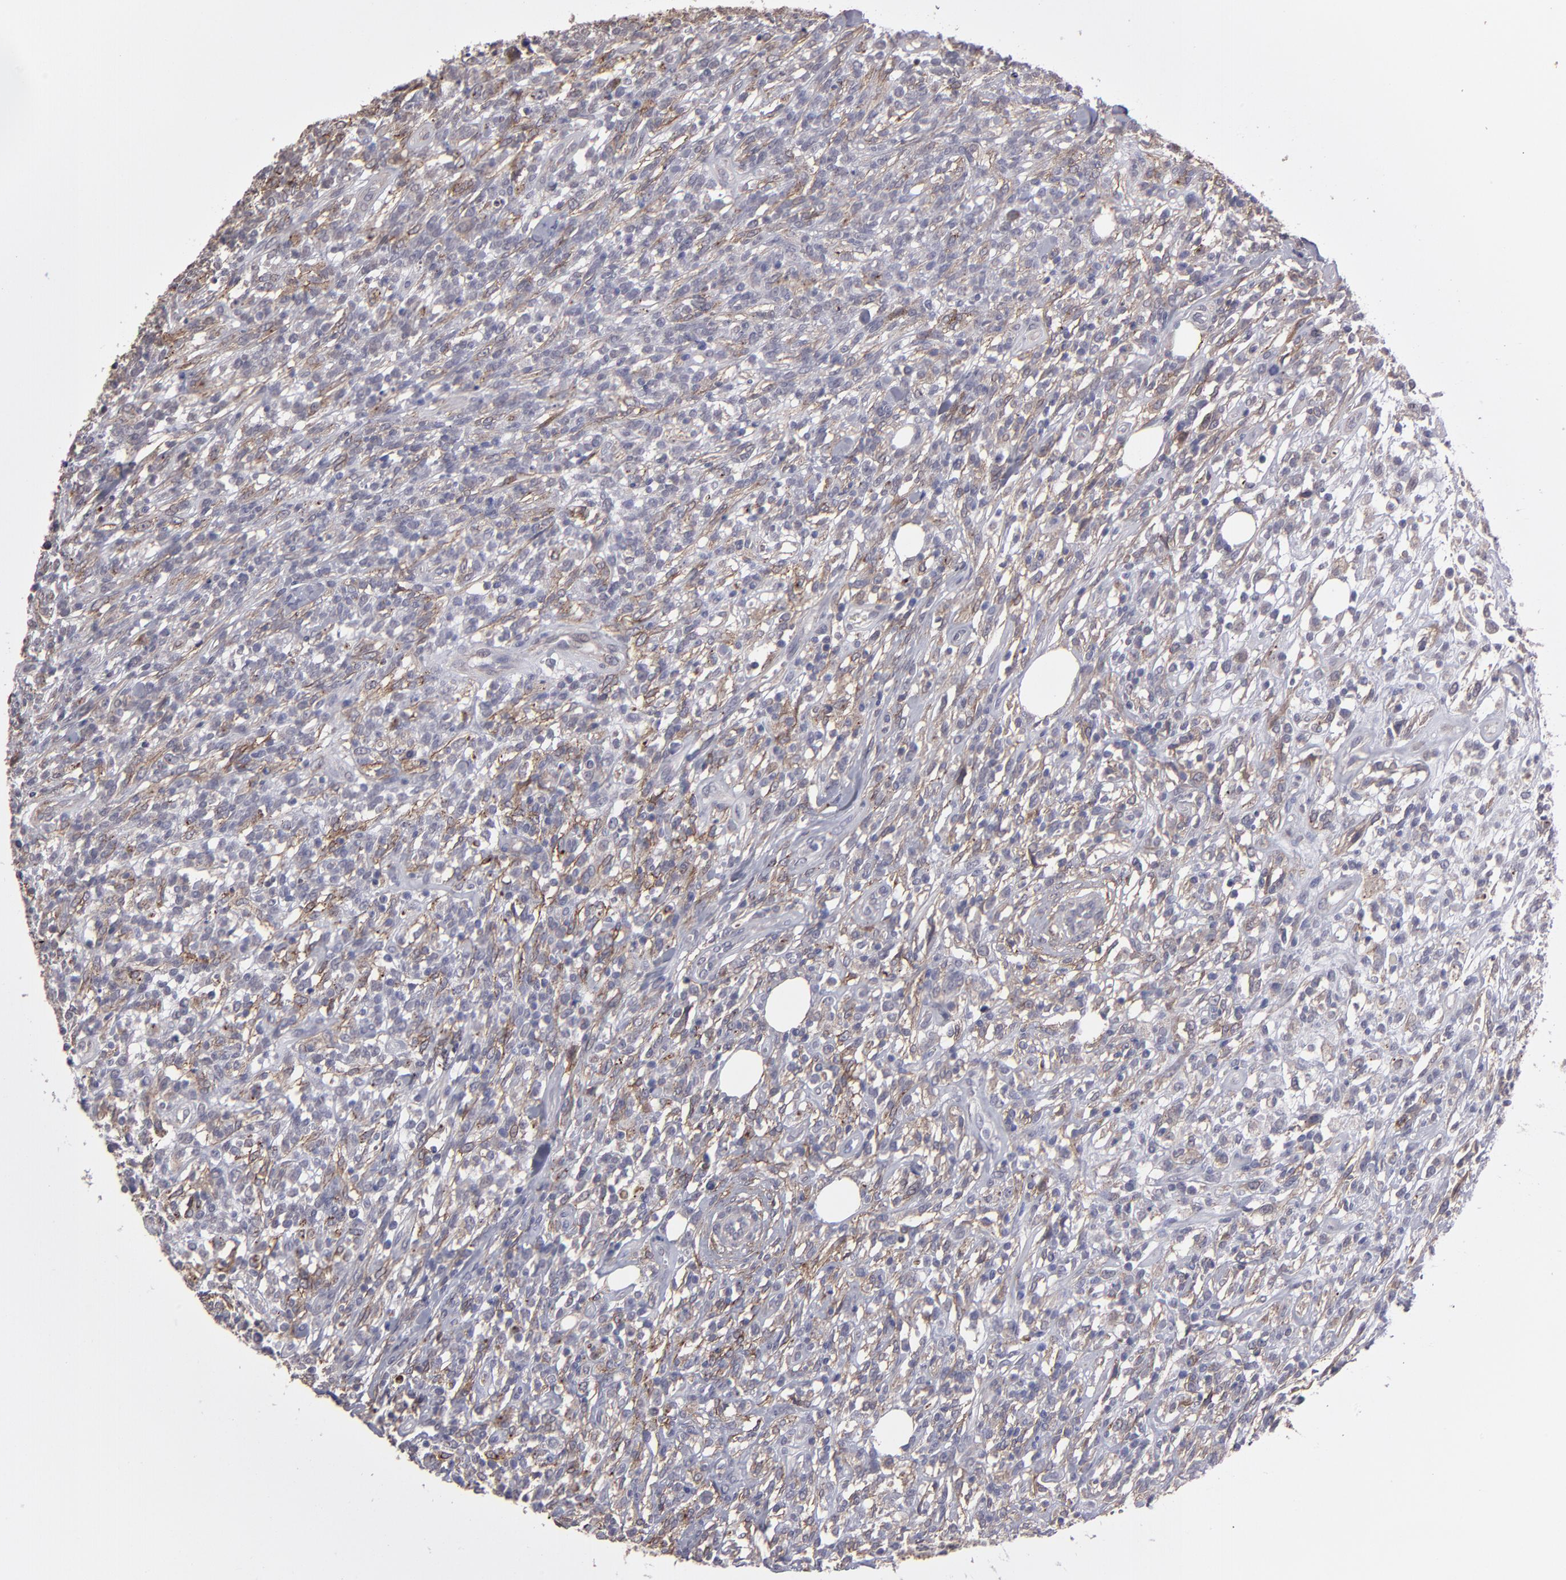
{"staining": {"intensity": "weak", "quantity": "25%-75%", "location": "cytoplasmic/membranous"}, "tissue": "lymphoma", "cell_type": "Tumor cells", "image_type": "cancer", "snomed": [{"axis": "morphology", "description": "Malignant lymphoma, non-Hodgkin's type, High grade"}, {"axis": "topography", "description": "Lymph node"}], "caption": "An image of human high-grade malignant lymphoma, non-Hodgkin's type stained for a protein exhibits weak cytoplasmic/membranous brown staining in tumor cells.", "gene": "ITGB5", "patient": {"sex": "female", "age": 73}}